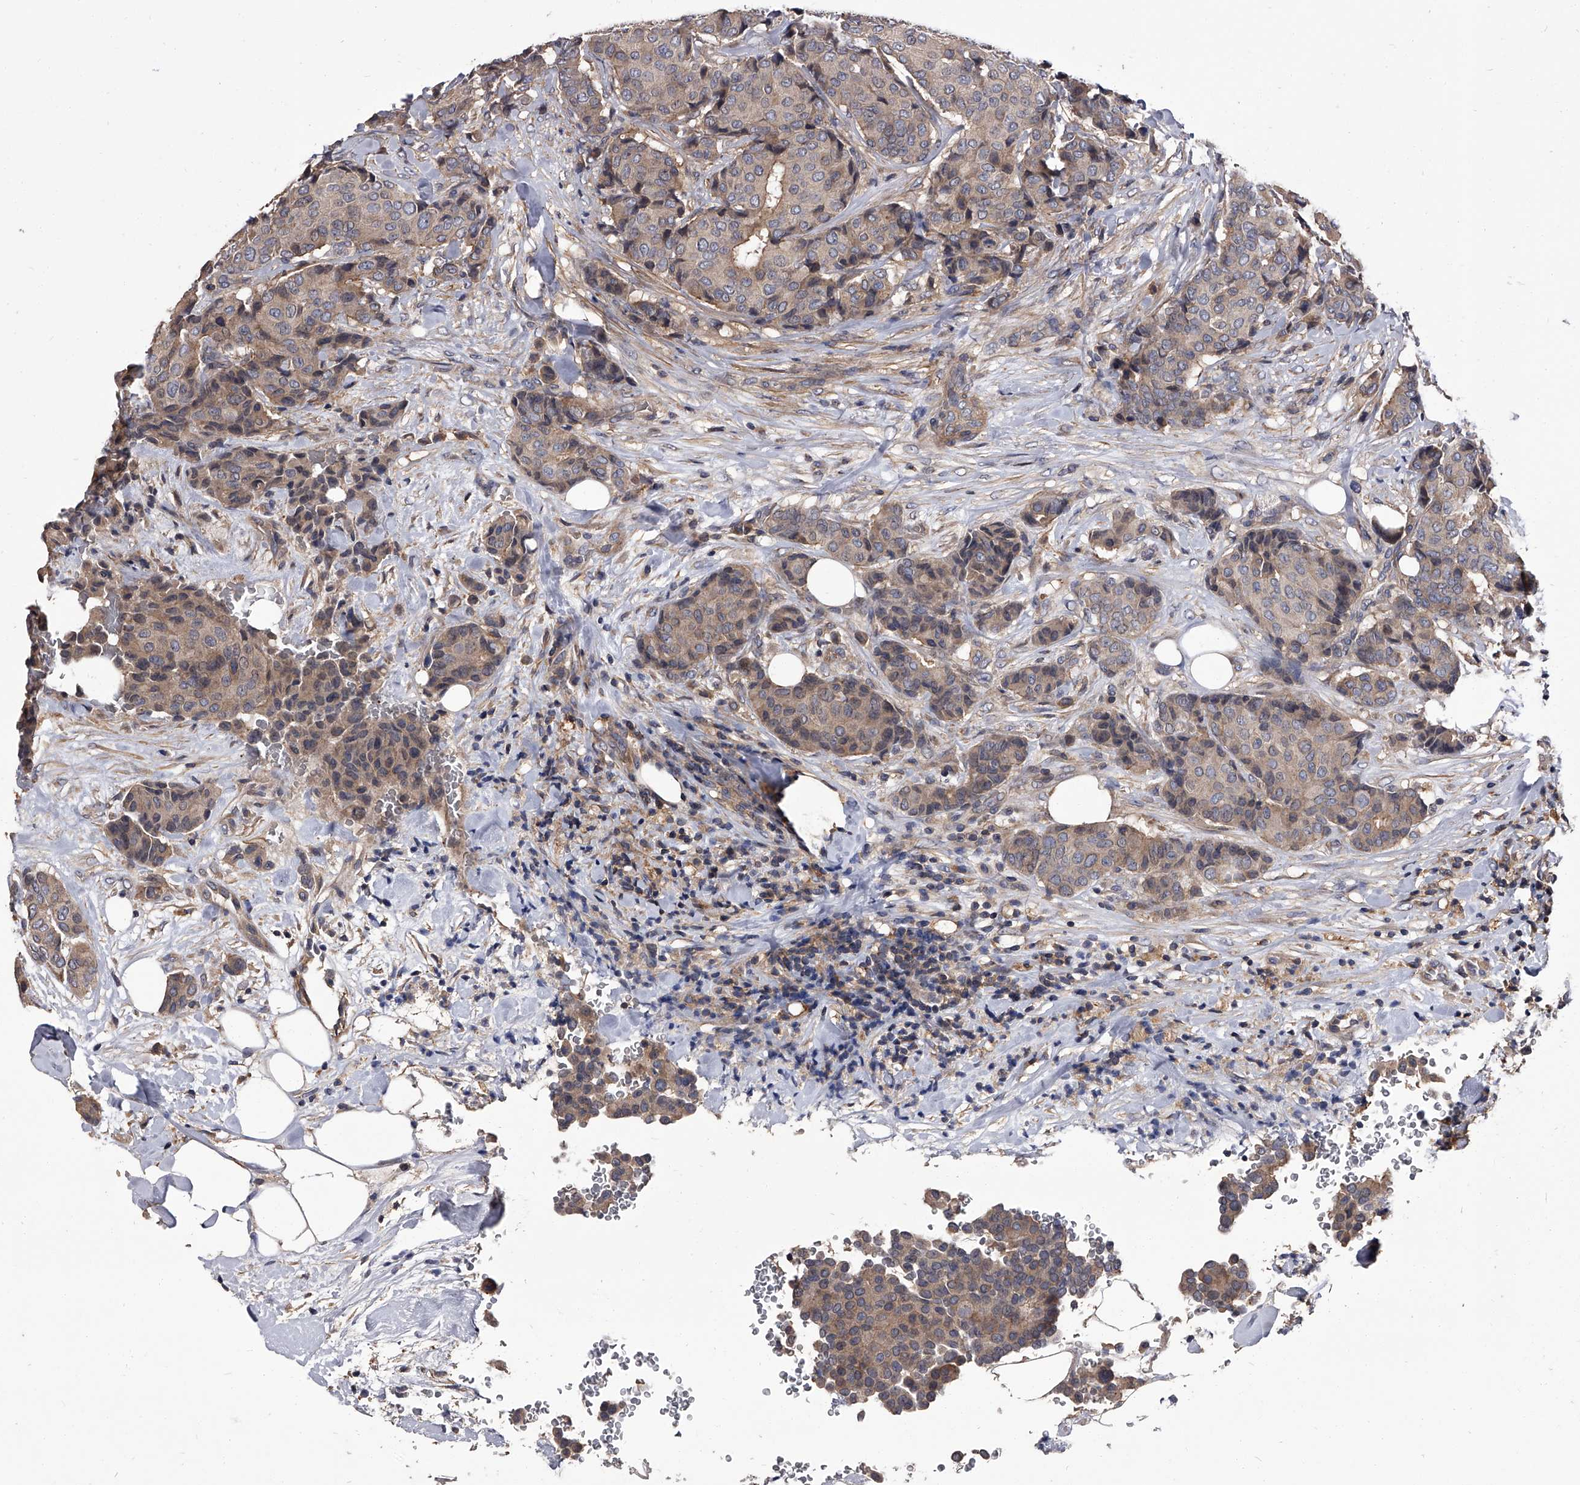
{"staining": {"intensity": "weak", "quantity": ">75%", "location": "cytoplasmic/membranous"}, "tissue": "breast cancer", "cell_type": "Tumor cells", "image_type": "cancer", "snomed": [{"axis": "morphology", "description": "Duct carcinoma"}, {"axis": "topography", "description": "Breast"}], "caption": "Immunohistochemical staining of breast cancer (invasive ductal carcinoma) demonstrates weak cytoplasmic/membranous protein staining in approximately >75% of tumor cells.", "gene": "STK36", "patient": {"sex": "female", "age": 75}}